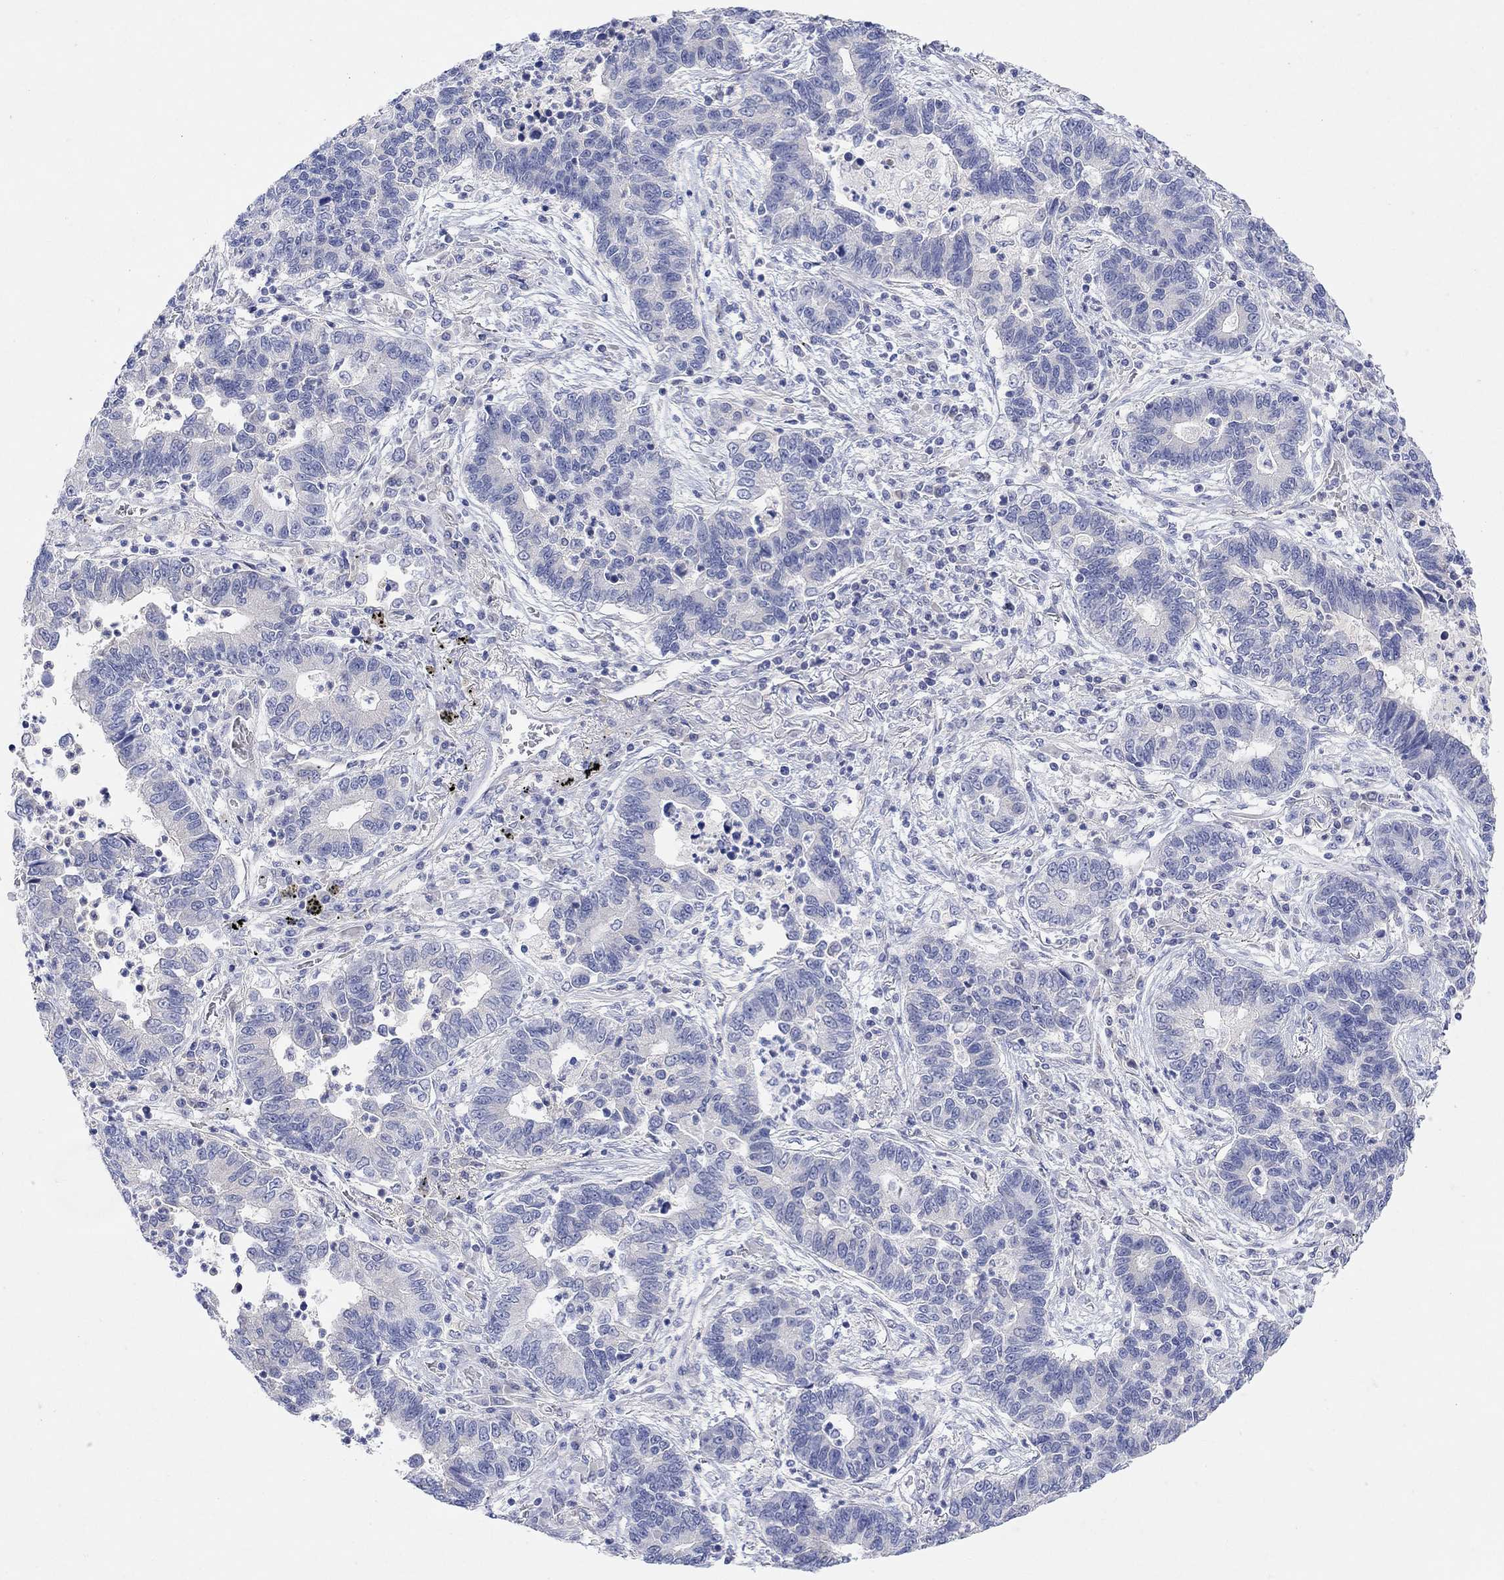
{"staining": {"intensity": "negative", "quantity": "none", "location": "none"}, "tissue": "lung cancer", "cell_type": "Tumor cells", "image_type": "cancer", "snomed": [{"axis": "morphology", "description": "Adenocarcinoma, NOS"}, {"axis": "topography", "description": "Lung"}], "caption": "There is no significant staining in tumor cells of lung cancer (adenocarcinoma).", "gene": "TYR", "patient": {"sex": "female", "age": 57}}